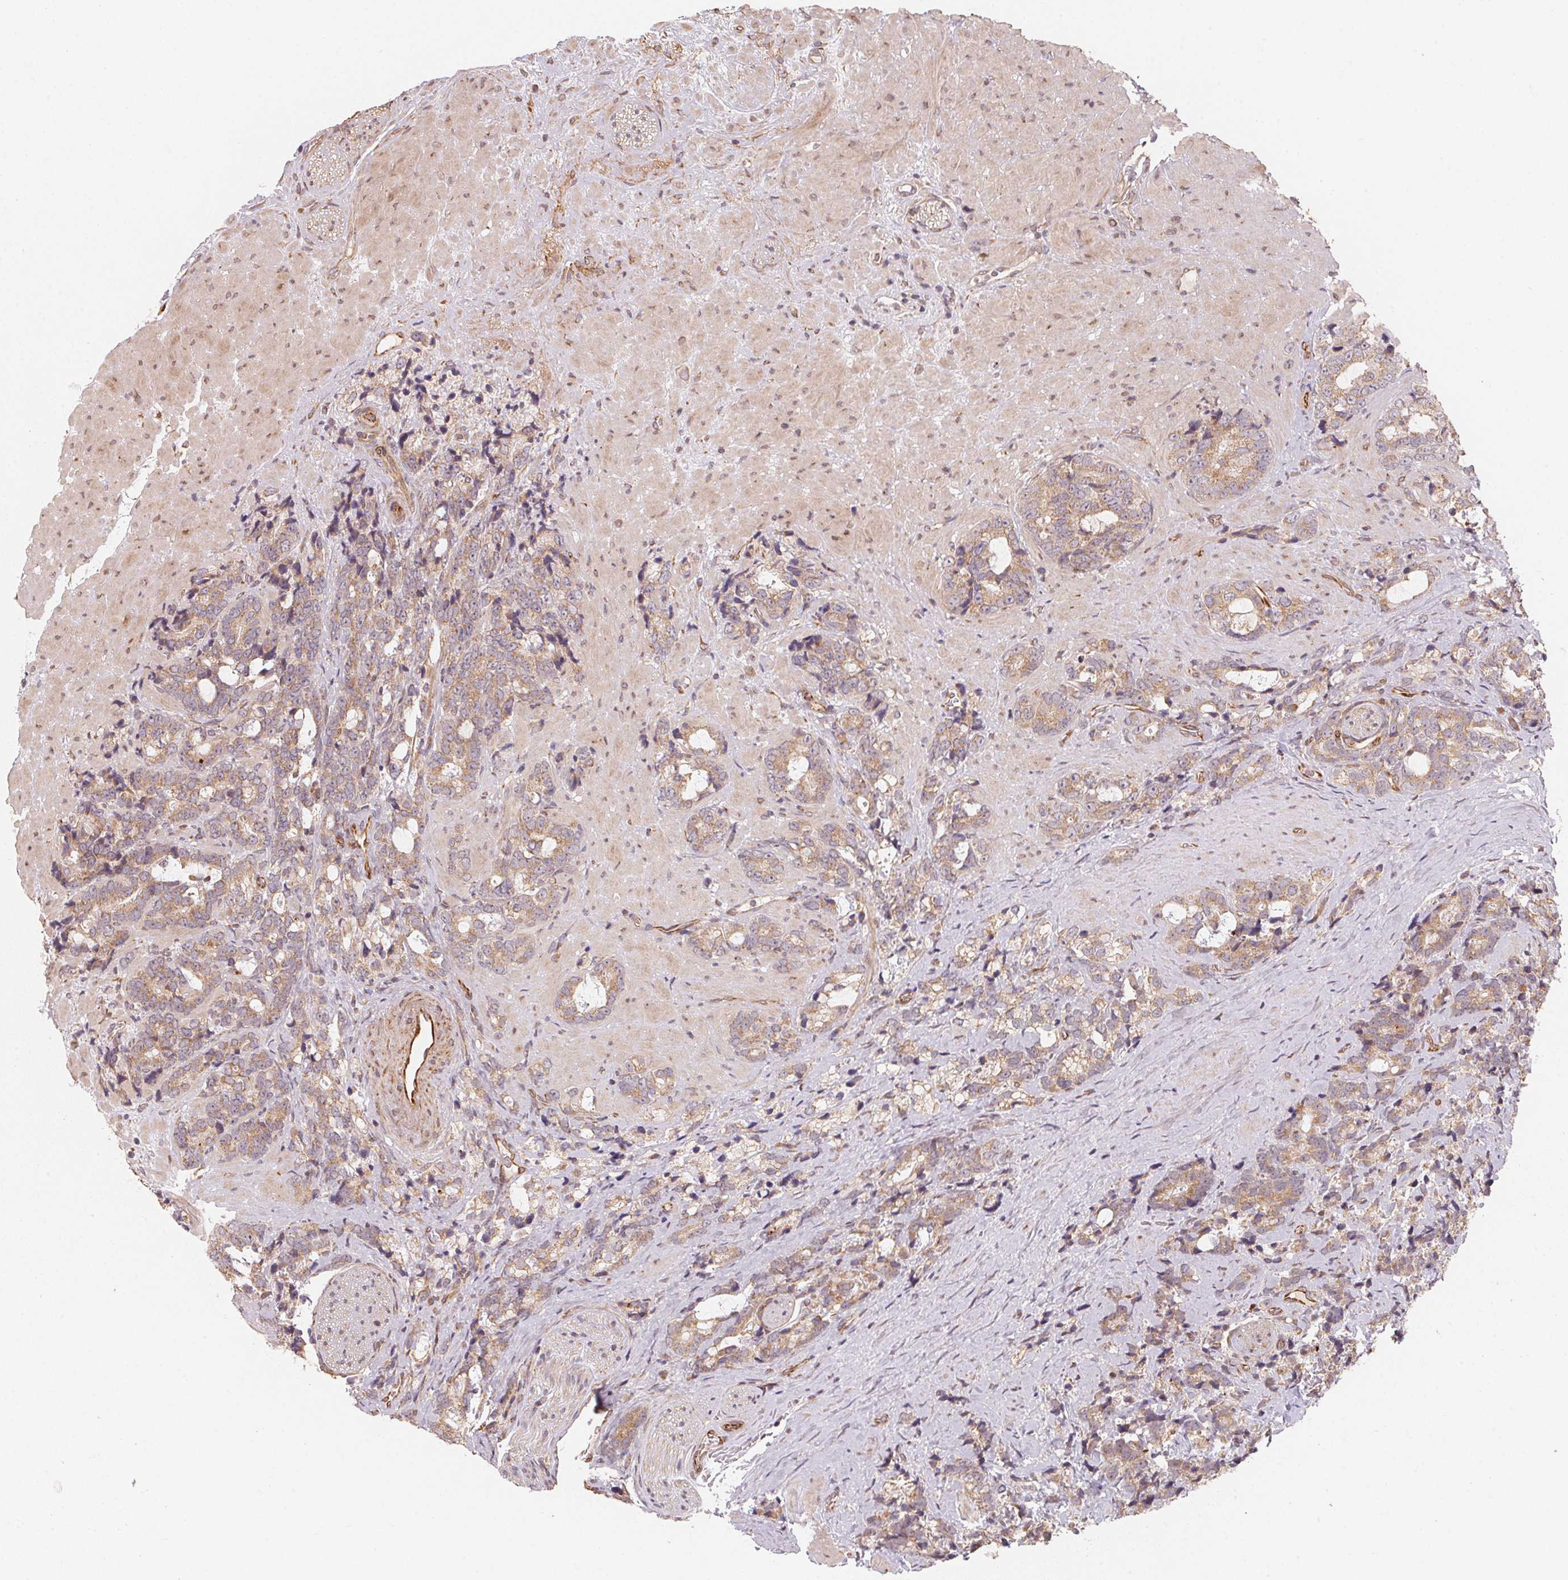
{"staining": {"intensity": "weak", "quantity": ">75%", "location": "cytoplasmic/membranous"}, "tissue": "prostate cancer", "cell_type": "Tumor cells", "image_type": "cancer", "snomed": [{"axis": "morphology", "description": "Adenocarcinoma, High grade"}, {"axis": "topography", "description": "Prostate"}], "caption": "Adenocarcinoma (high-grade) (prostate) stained with immunohistochemistry (IHC) exhibits weak cytoplasmic/membranous staining in about >75% of tumor cells.", "gene": "TSPAN12", "patient": {"sex": "male", "age": 74}}